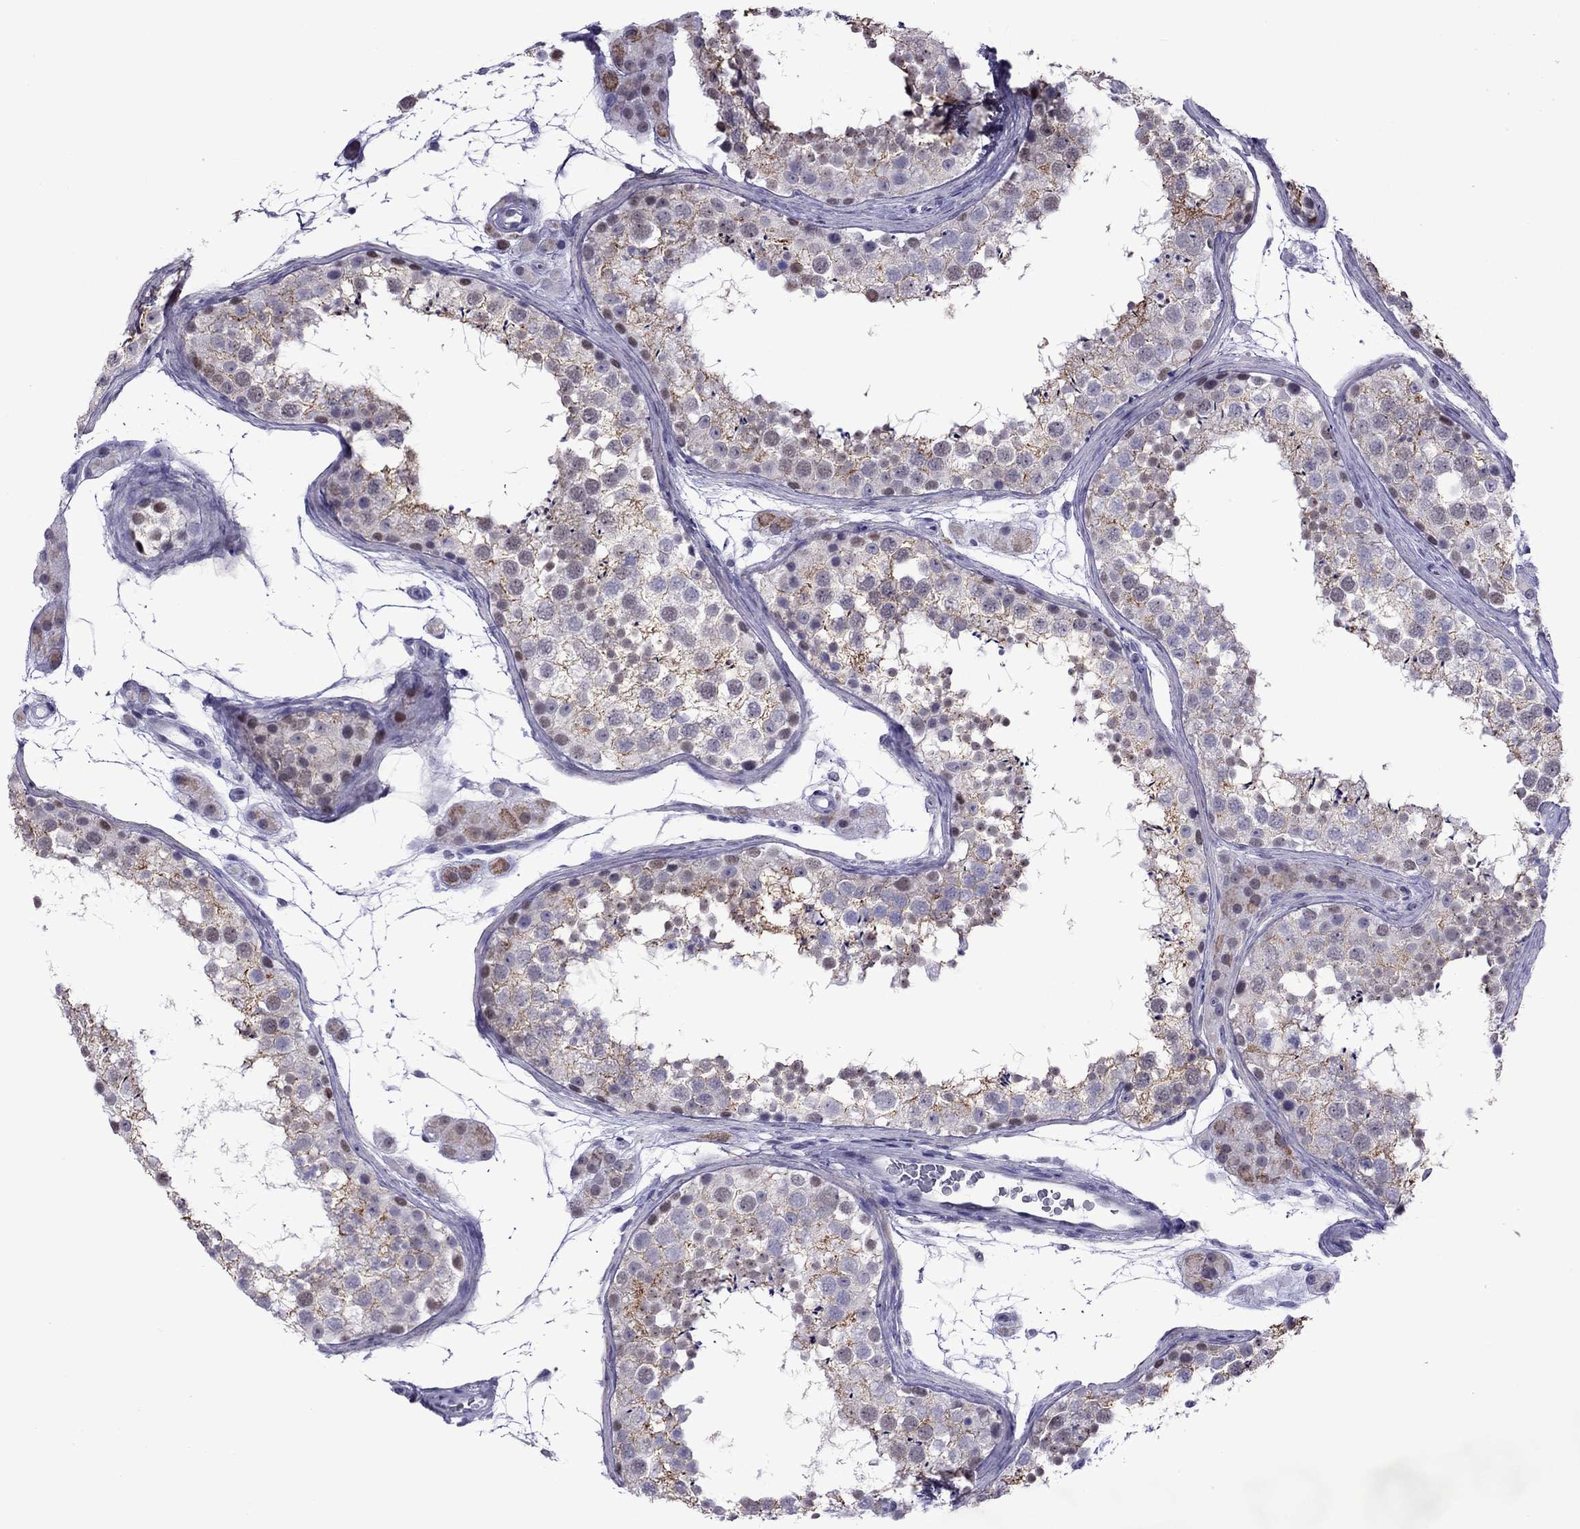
{"staining": {"intensity": "strong", "quantity": "25%-75%", "location": "cytoplasmic/membranous"}, "tissue": "testis", "cell_type": "Cells in seminiferous ducts", "image_type": "normal", "snomed": [{"axis": "morphology", "description": "Normal tissue, NOS"}, {"axis": "topography", "description": "Testis"}], "caption": "Immunohistochemical staining of unremarkable testis demonstrates strong cytoplasmic/membranous protein positivity in approximately 25%-75% of cells in seminiferous ducts. (DAB (3,3'-diaminobenzidine) IHC, brown staining for protein, blue staining for nuclei).", "gene": "ZNF646", "patient": {"sex": "male", "age": 41}}